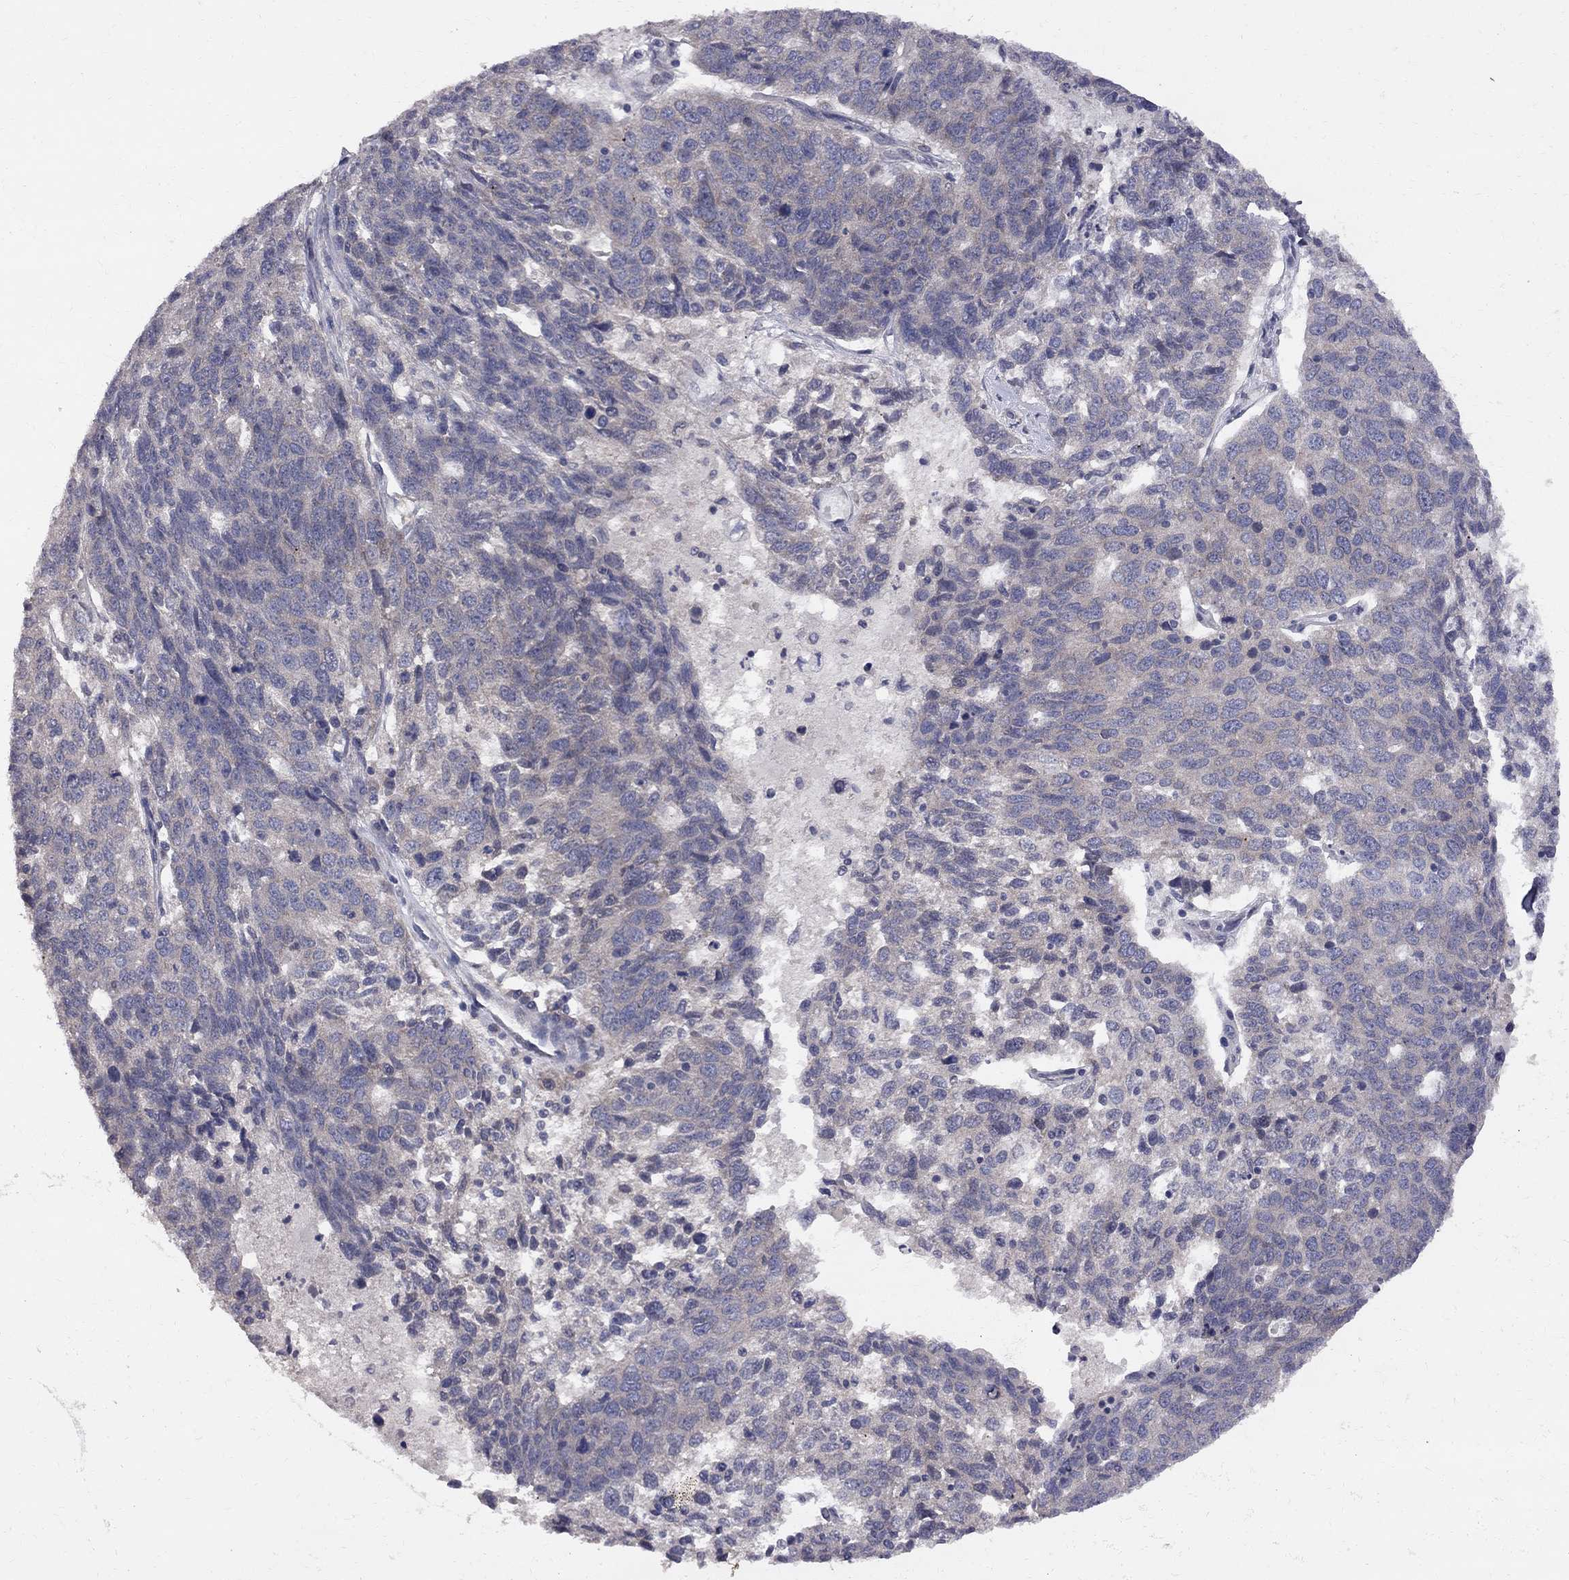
{"staining": {"intensity": "weak", "quantity": ">75%", "location": "cytoplasmic/membranous"}, "tissue": "ovarian cancer", "cell_type": "Tumor cells", "image_type": "cancer", "snomed": [{"axis": "morphology", "description": "Cystadenocarcinoma, serous, NOS"}, {"axis": "topography", "description": "Ovary"}], "caption": "Human serous cystadenocarcinoma (ovarian) stained with a protein marker shows weak staining in tumor cells.", "gene": "CNOT11", "patient": {"sex": "female", "age": 71}}